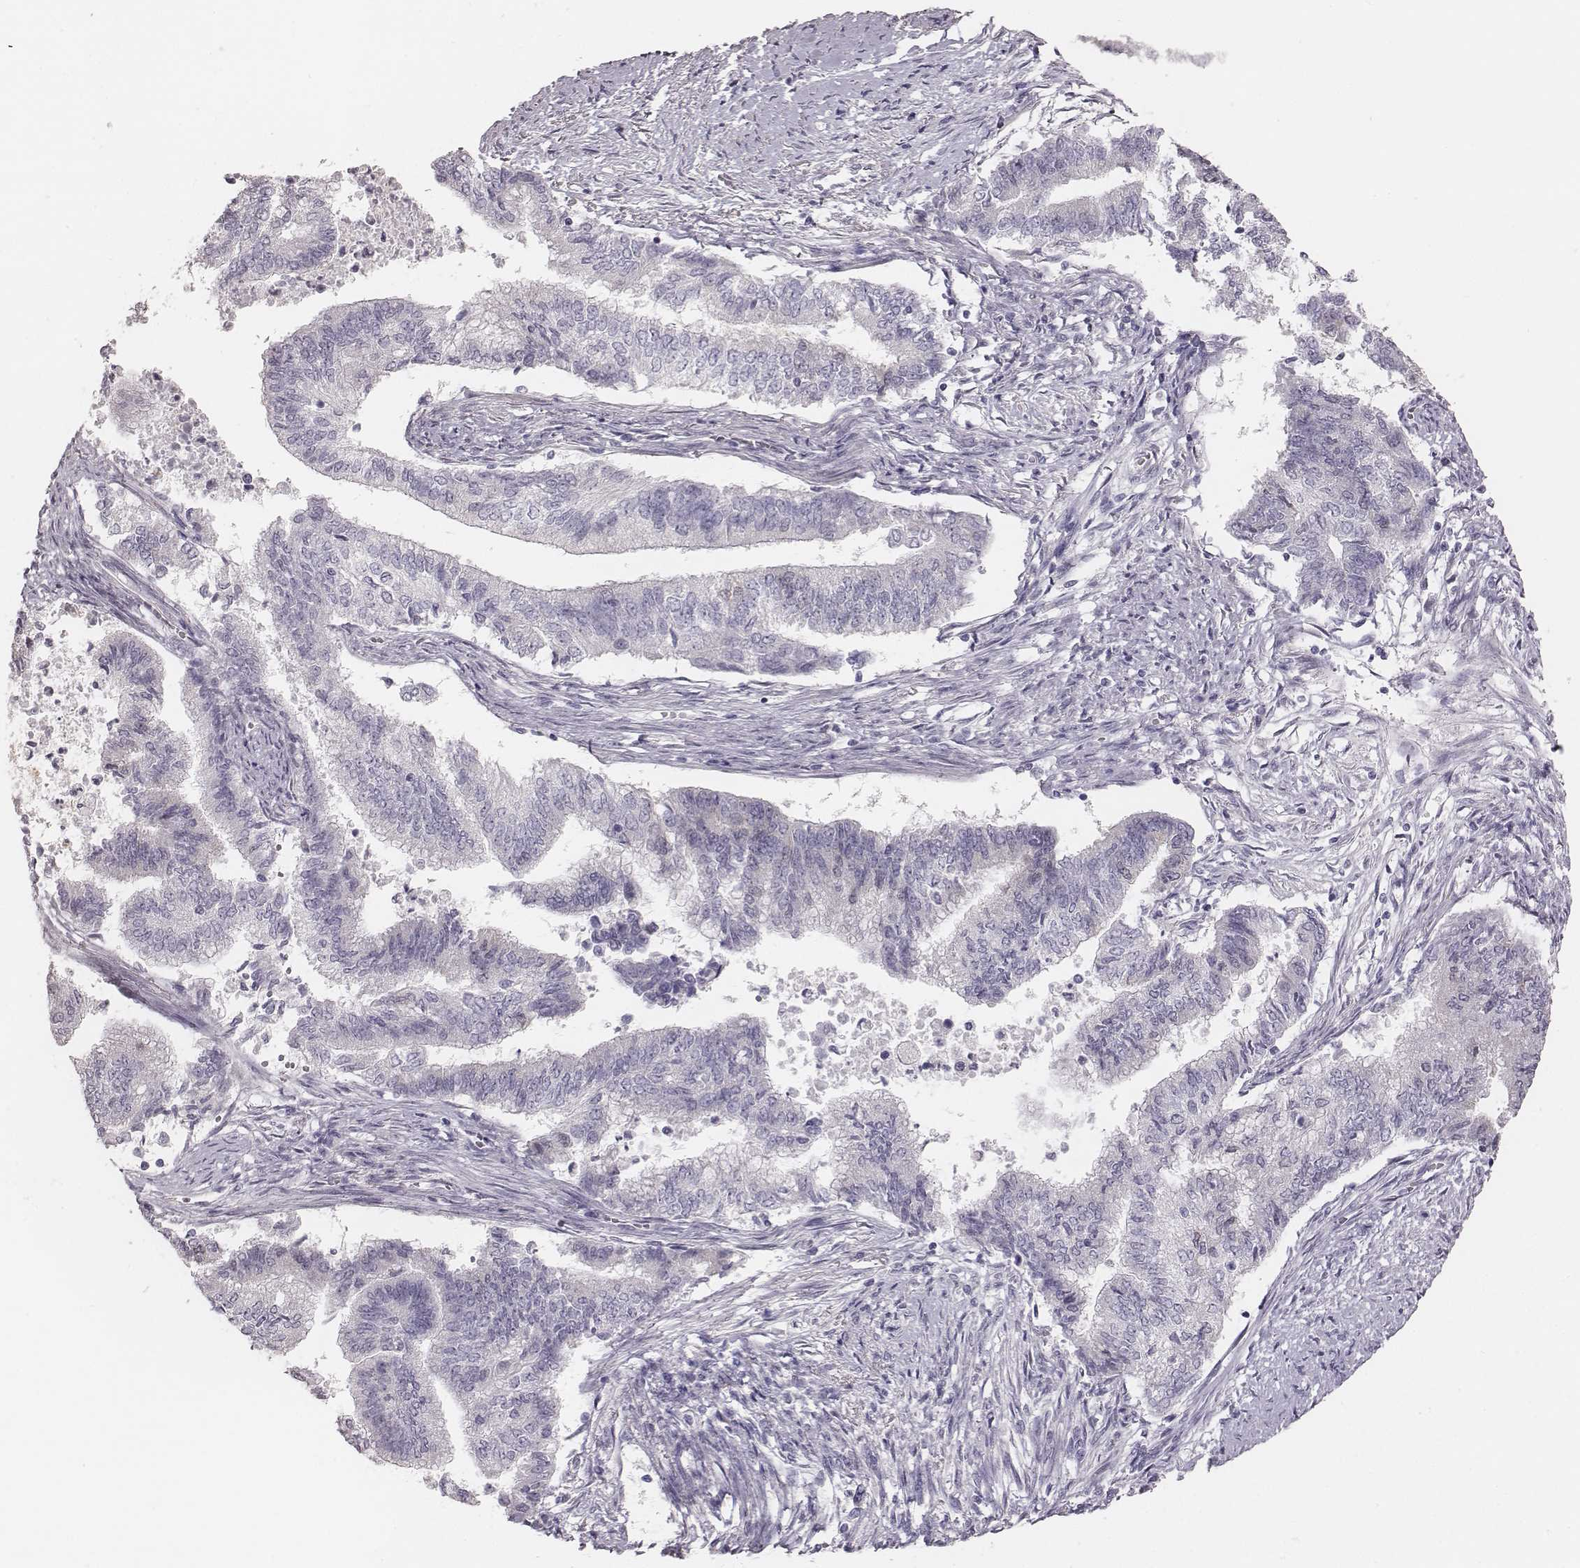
{"staining": {"intensity": "negative", "quantity": "none", "location": "none"}, "tissue": "endometrial cancer", "cell_type": "Tumor cells", "image_type": "cancer", "snomed": [{"axis": "morphology", "description": "Adenocarcinoma, NOS"}, {"axis": "topography", "description": "Endometrium"}], "caption": "Protein analysis of adenocarcinoma (endometrial) exhibits no significant positivity in tumor cells.", "gene": "PBK", "patient": {"sex": "female", "age": 65}}